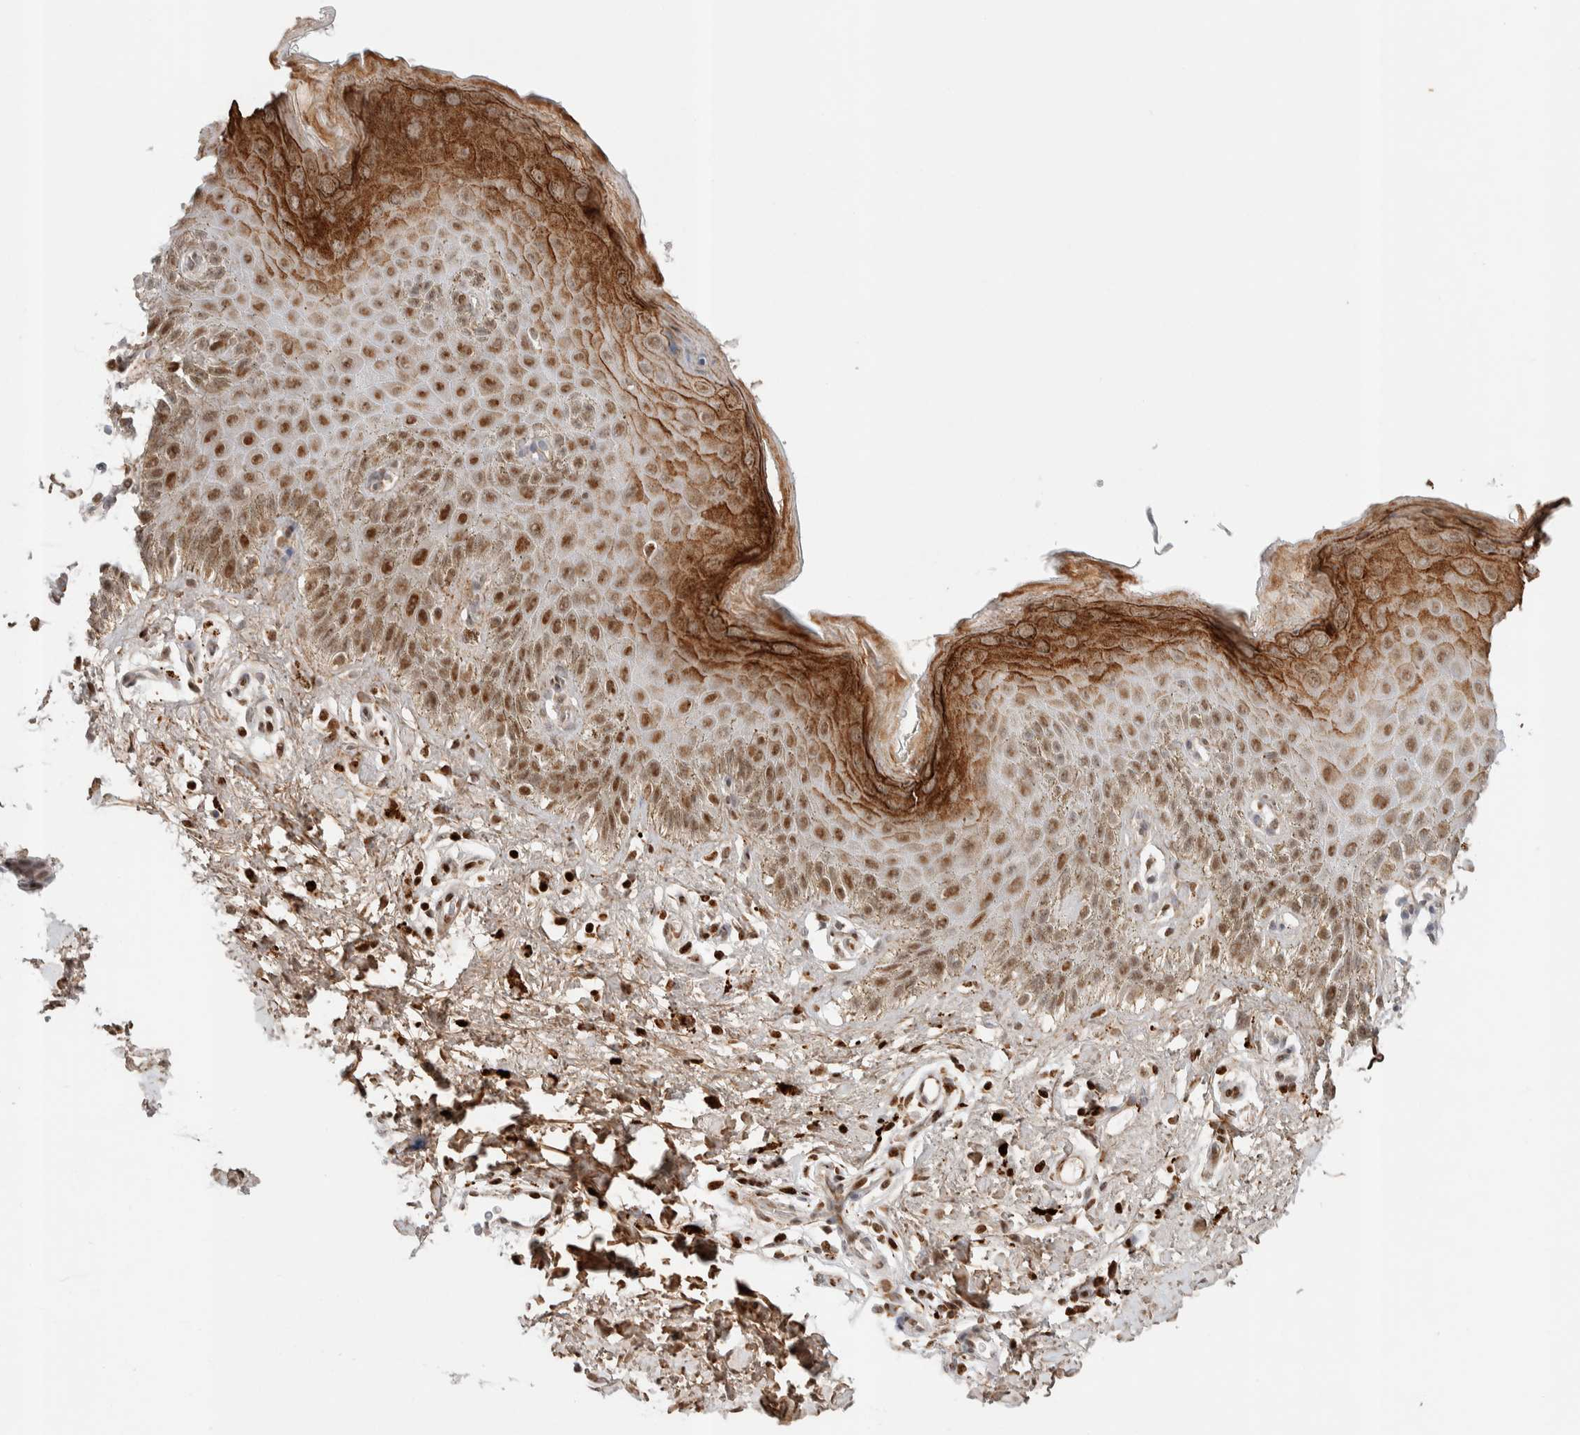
{"staining": {"intensity": "strong", "quantity": "25%-75%", "location": "cytoplasmic/membranous,nuclear"}, "tissue": "skin", "cell_type": "Epidermal cells", "image_type": "normal", "snomed": [{"axis": "morphology", "description": "Normal tissue, NOS"}, {"axis": "topography", "description": "Anal"}], "caption": "Immunohistochemistry (IHC) (DAB (3,3'-diaminobenzidine)) staining of normal skin exhibits strong cytoplasmic/membranous,nuclear protein expression in approximately 25%-75% of epidermal cells. The staining is performed using DAB brown chromogen to label protein expression. The nuclei are counter-stained blue using hematoxylin.", "gene": "TSPAN32", "patient": {"sex": "male", "age": 44}}